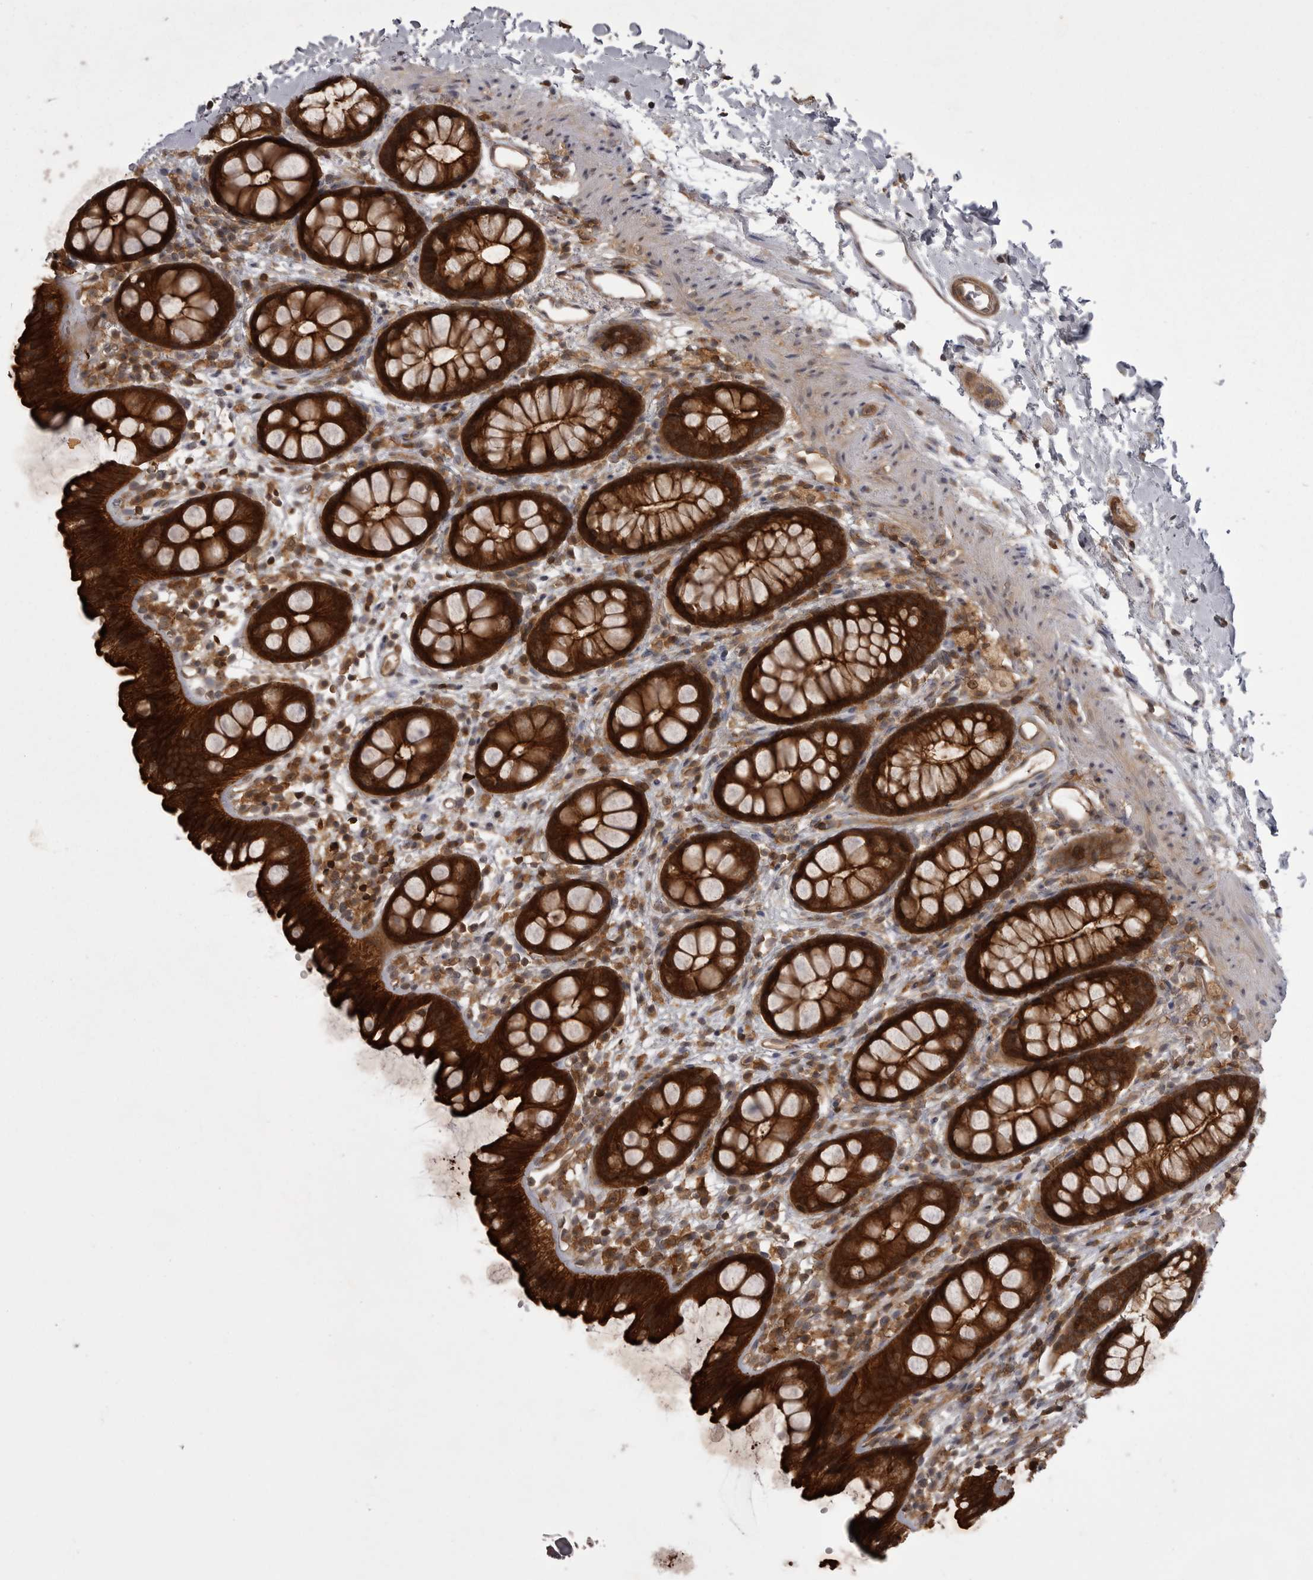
{"staining": {"intensity": "strong", "quantity": ">75%", "location": "cytoplasmic/membranous,nuclear"}, "tissue": "rectum", "cell_type": "Glandular cells", "image_type": "normal", "snomed": [{"axis": "morphology", "description": "Normal tissue, NOS"}, {"axis": "topography", "description": "Rectum"}], "caption": "Rectum was stained to show a protein in brown. There is high levels of strong cytoplasmic/membranous,nuclear positivity in about >75% of glandular cells. (DAB IHC, brown staining for protein, blue staining for nuclei).", "gene": "STK24", "patient": {"sex": "female", "age": 65}}